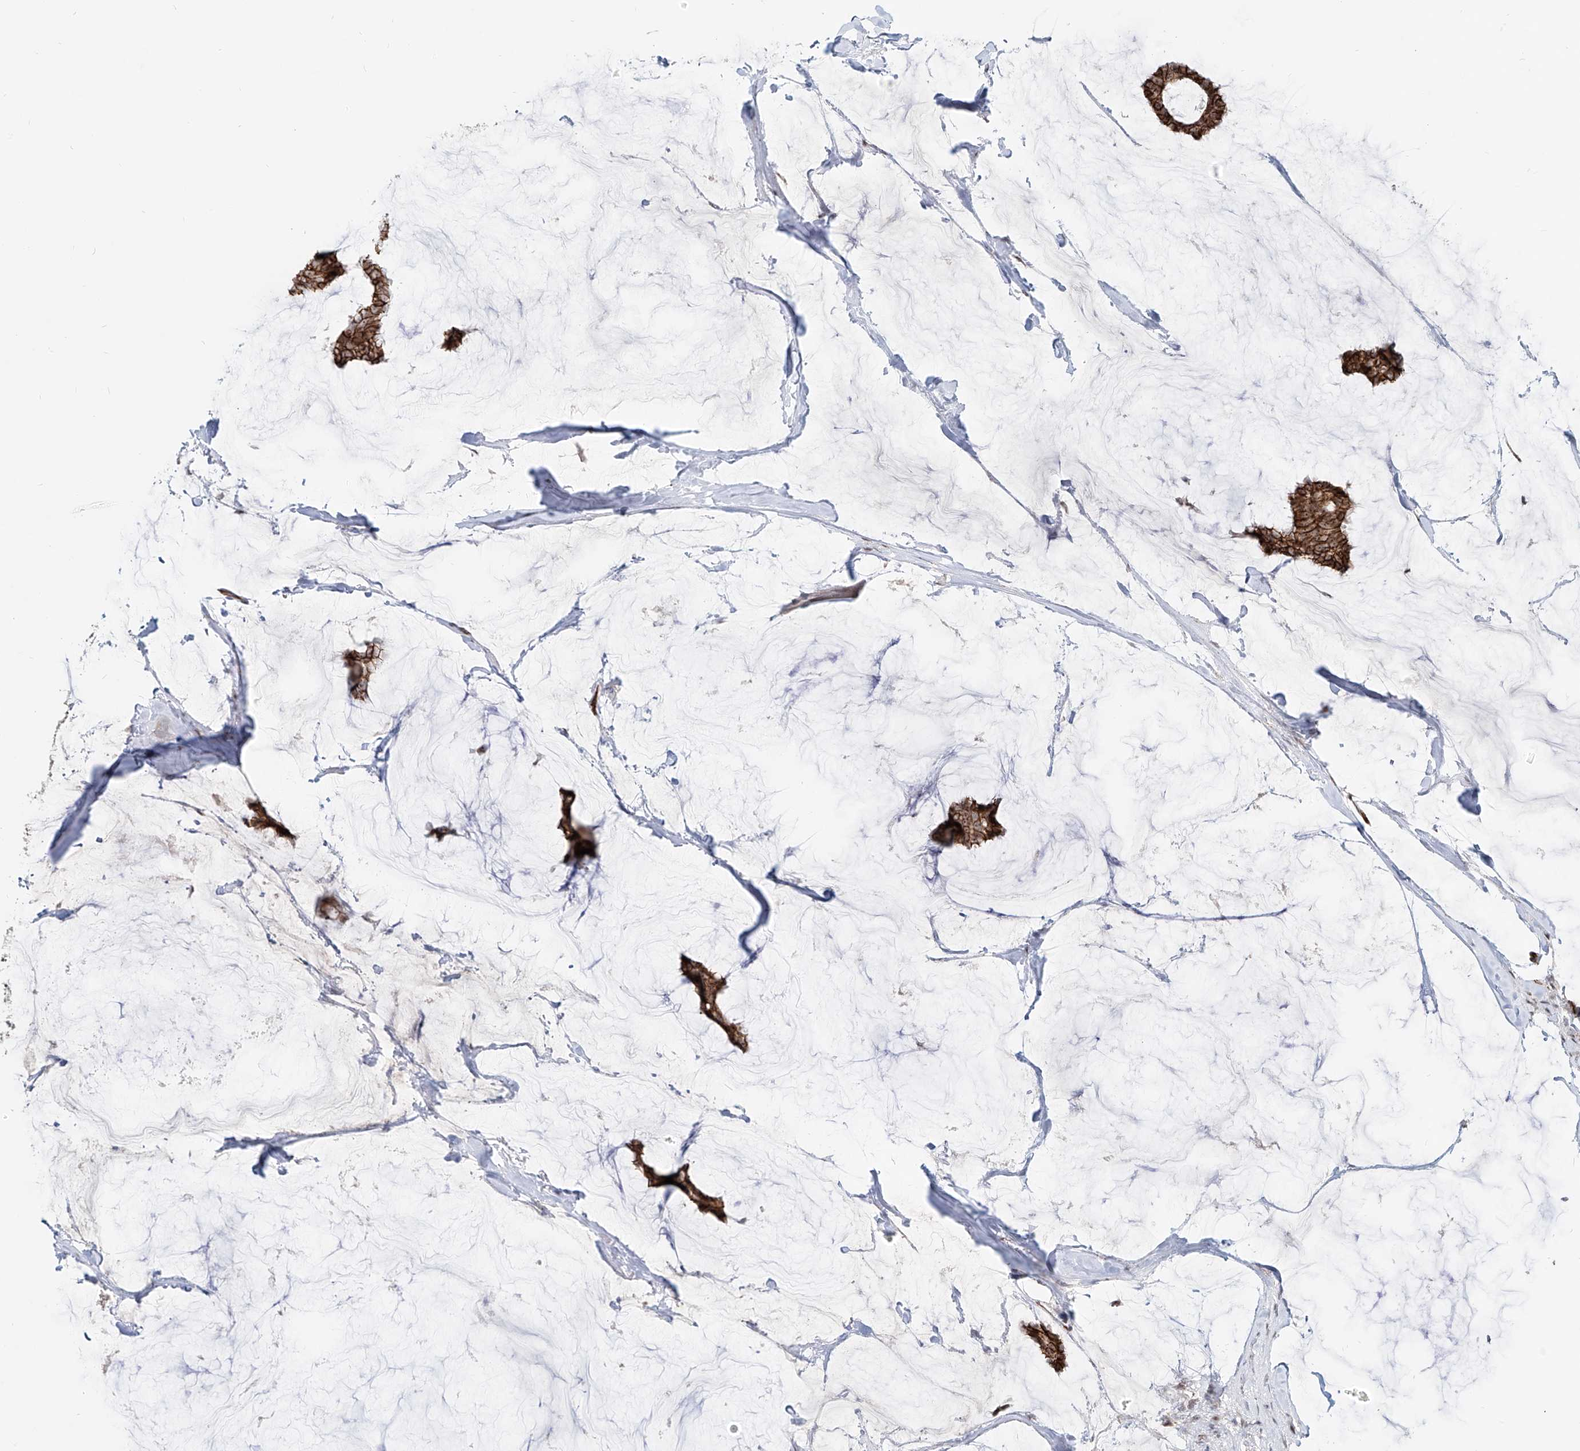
{"staining": {"intensity": "strong", "quantity": ">75%", "location": "cytoplasmic/membranous"}, "tissue": "breast cancer", "cell_type": "Tumor cells", "image_type": "cancer", "snomed": [{"axis": "morphology", "description": "Duct carcinoma"}, {"axis": "topography", "description": "Breast"}], "caption": "An image of breast cancer (infiltrating ductal carcinoma) stained for a protein demonstrates strong cytoplasmic/membranous brown staining in tumor cells. Immunohistochemistry (ihc) stains the protein of interest in brown and the nuclei are stained blue.", "gene": "ZNF710", "patient": {"sex": "female", "age": 93}}